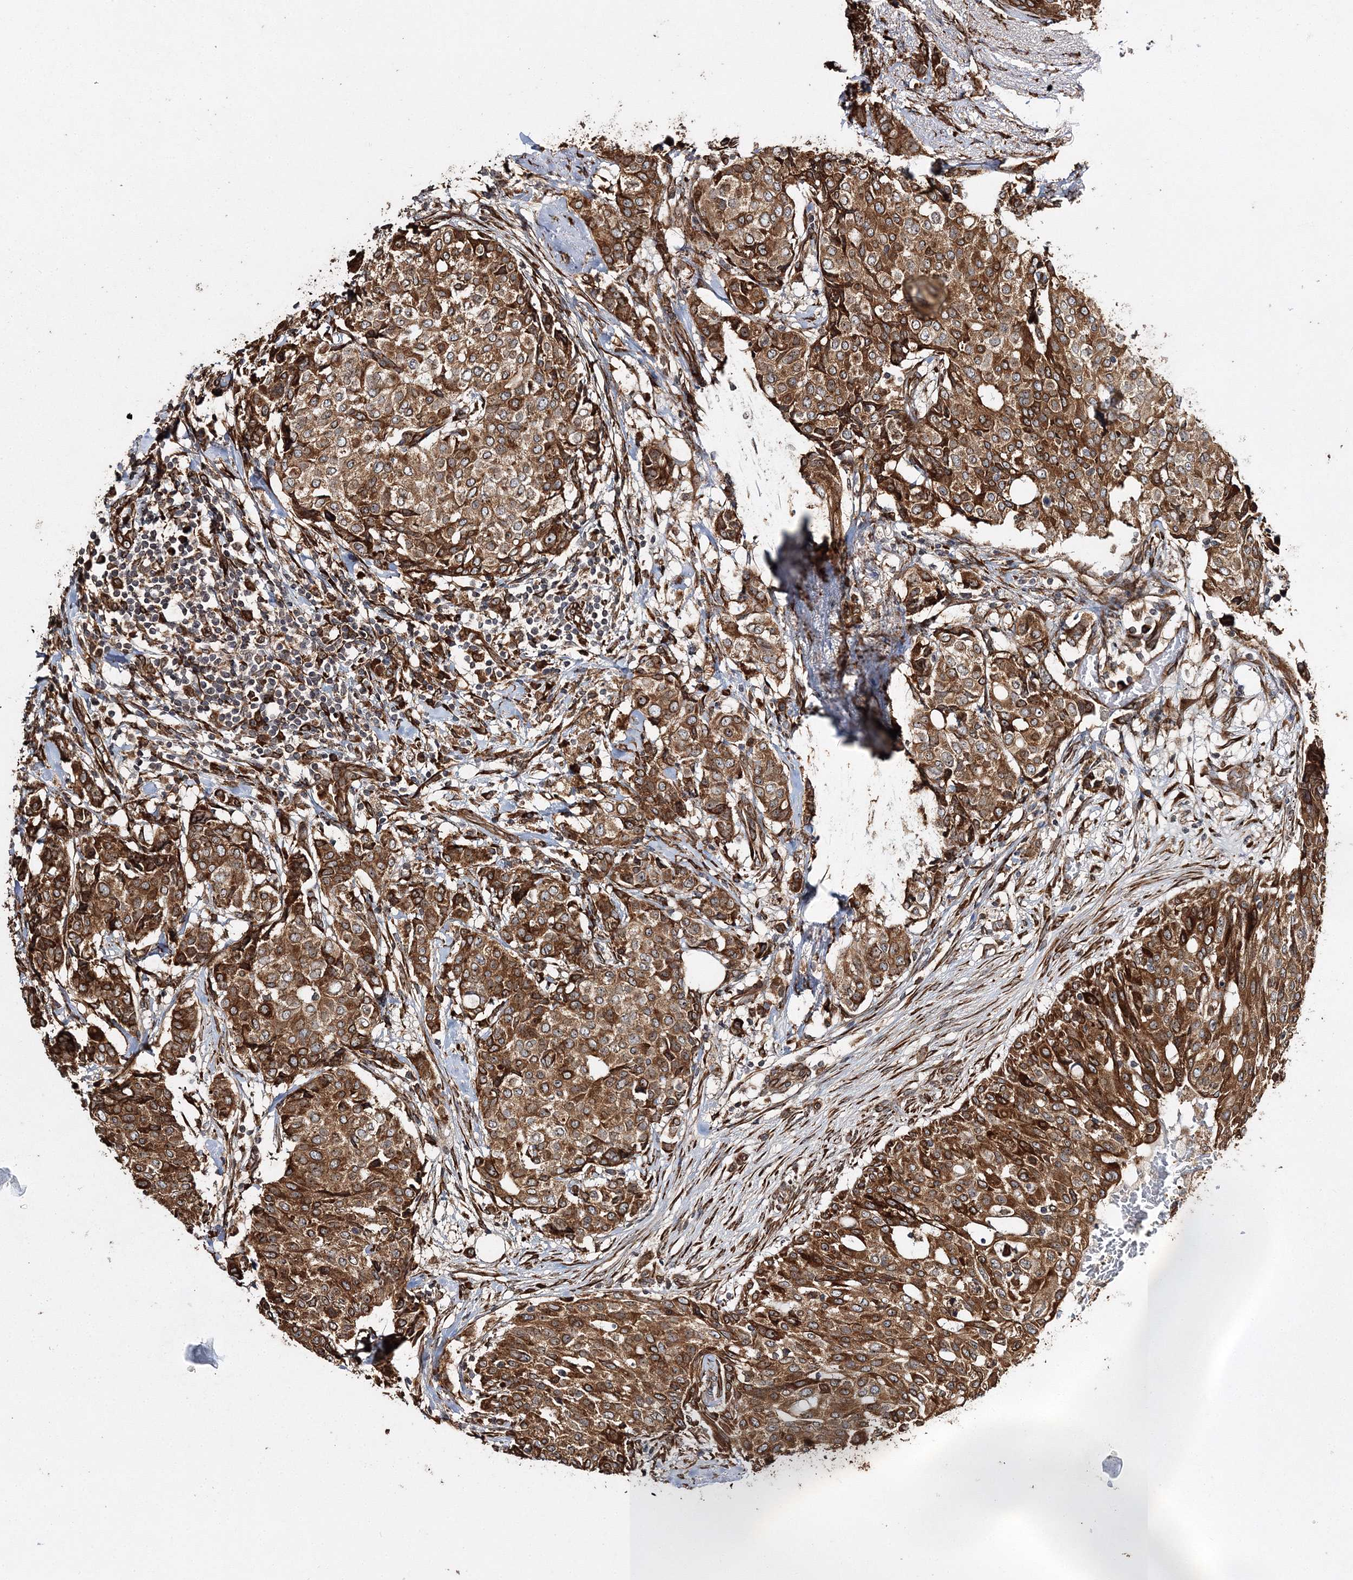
{"staining": {"intensity": "strong", "quantity": ">75%", "location": "cytoplasmic/membranous"}, "tissue": "breast cancer", "cell_type": "Tumor cells", "image_type": "cancer", "snomed": [{"axis": "morphology", "description": "Lobular carcinoma"}, {"axis": "topography", "description": "Breast"}], "caption": "Breast lobular carcinoma stained with DAB (3,3'-diaminobenzidine) immunohistochemistry (IHC) displays high levels of strong cytoplasmic/membranous expression in about >75% of tumor cells. The staining was performed using DAB (3,3'-diaminobenzidine) to visualize the protein expression in brown, while the nuclei were stained in blue with hematoxylin (Magnification: 20x).", "gene": "SCRN3", "patient": {"sex": "female", "age": 51}}